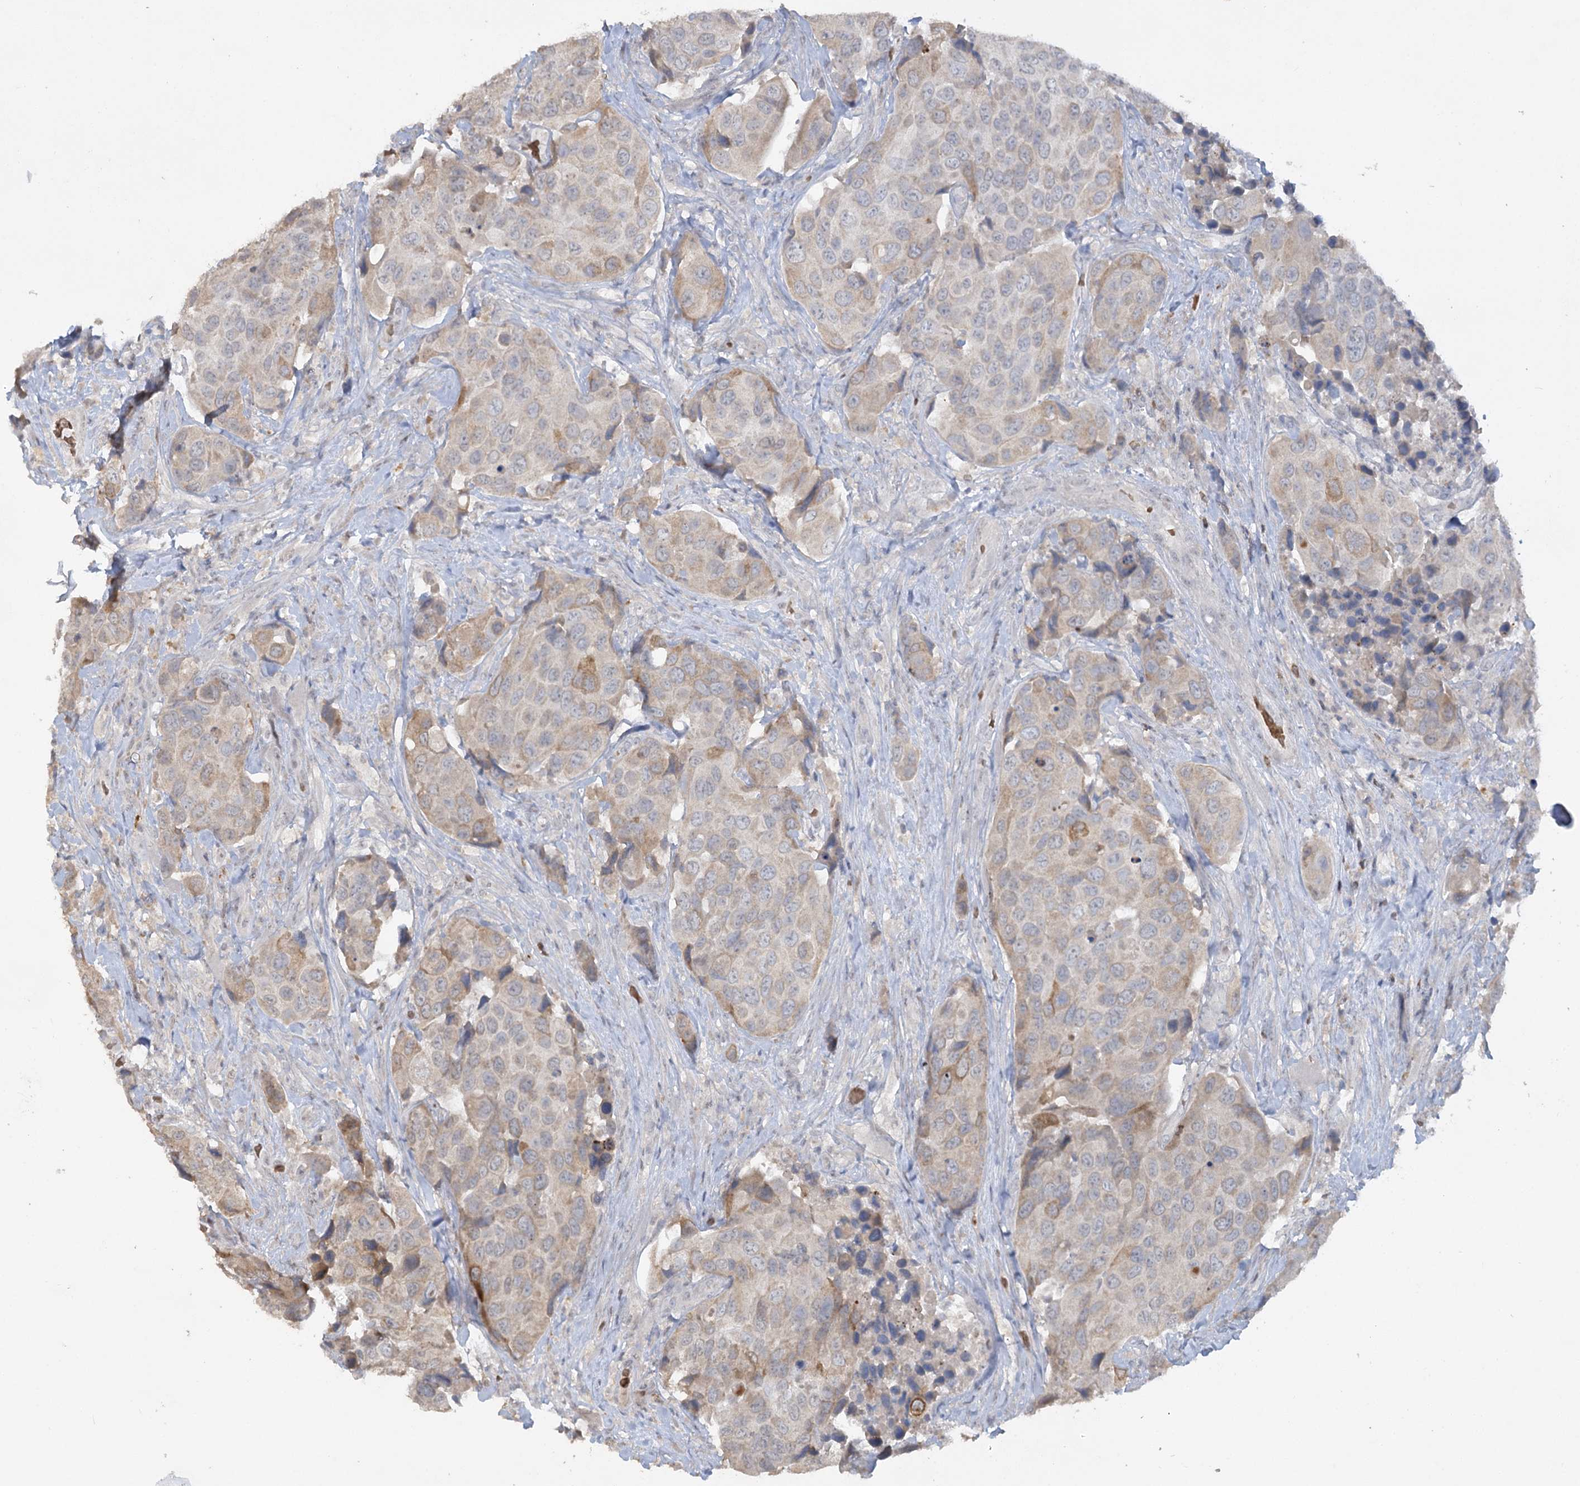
{"staining": {"intensity": "weak", "quantity": "25%-75%", "location": "cytoplasmic/membranous"}, "tissue": "urothelial cancer", "cell_type": "Tumor cells", "image_type": "cancer", "snomed": [{"axis": "morphology", "description": "Urothelial carcinoma, High grade"}, {"axis": "topography", "description": "Urinary bladder"}], "caption": "This histopathology image displays urothelial cancer stained with immunohistochemistry to label a protein in brown. The cytoplasmic/membranous of tumor cells show weak positivity for the protein. Nuclei are counter-stained blue.", "gene": "TRAF3IP1", "patient": {"sex": "male", "age": 74}}